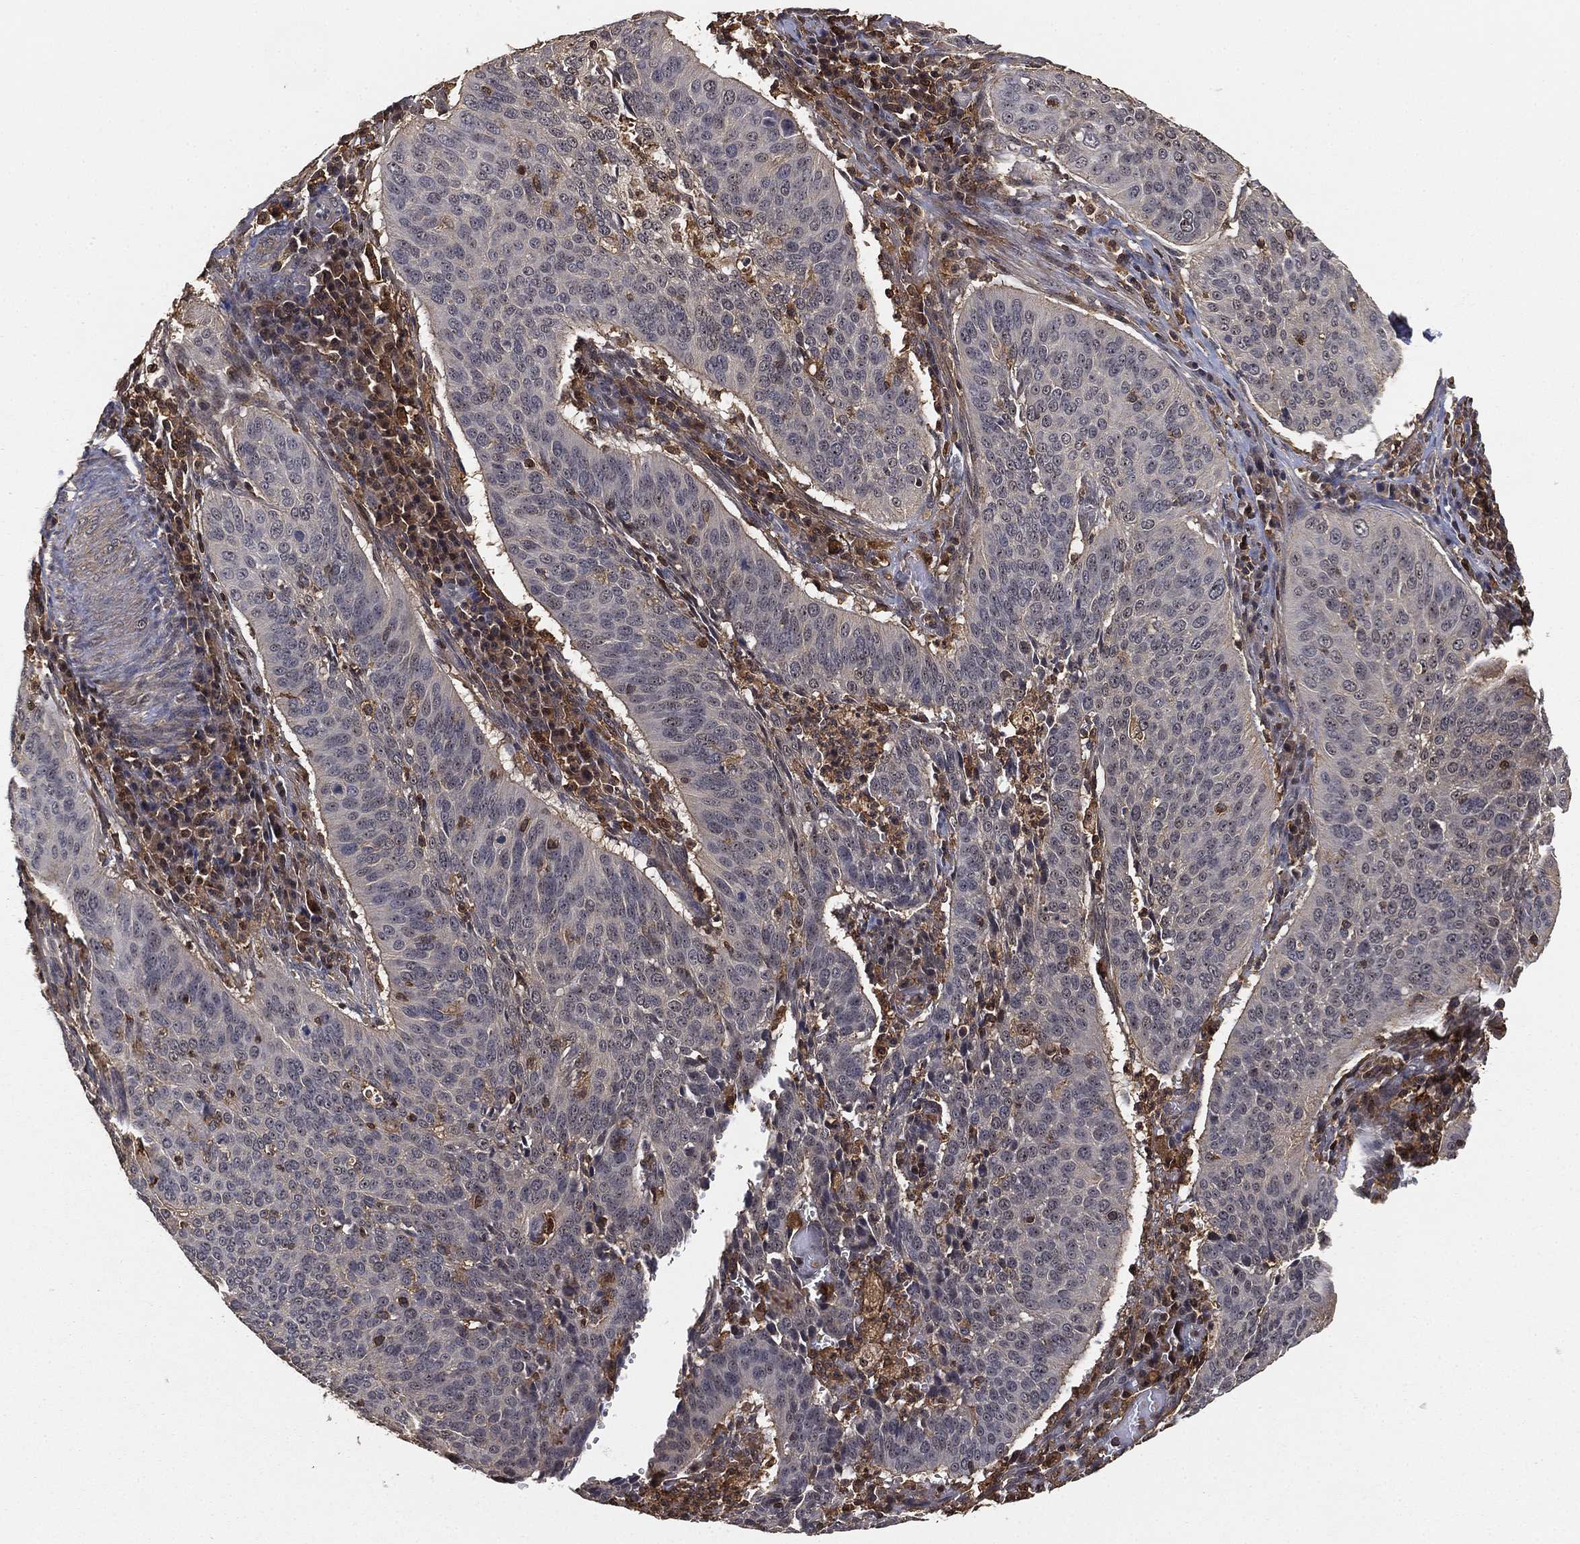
{"staining": {"intensity": "negative", "quantity": "none", "location": "none"}, "tissue": "cervical cancer", "cell_type": "Tumor cells", "image_type": "cancer", "snomed": [{"axis": "morphology", "description": "Normal tissue, NOS"}, {"axis": "morphology", "description": "Squamous cell carcinoma, NOS"}, {"axis": "topography", "description": "Cervix"}], "caption": "Protein analysis of squamous cell carcinoma (cervical) exhibits no significant expression in tumor cells.", "gene": "CRYL1", "patient": {"sex": "female", "age": 39}}